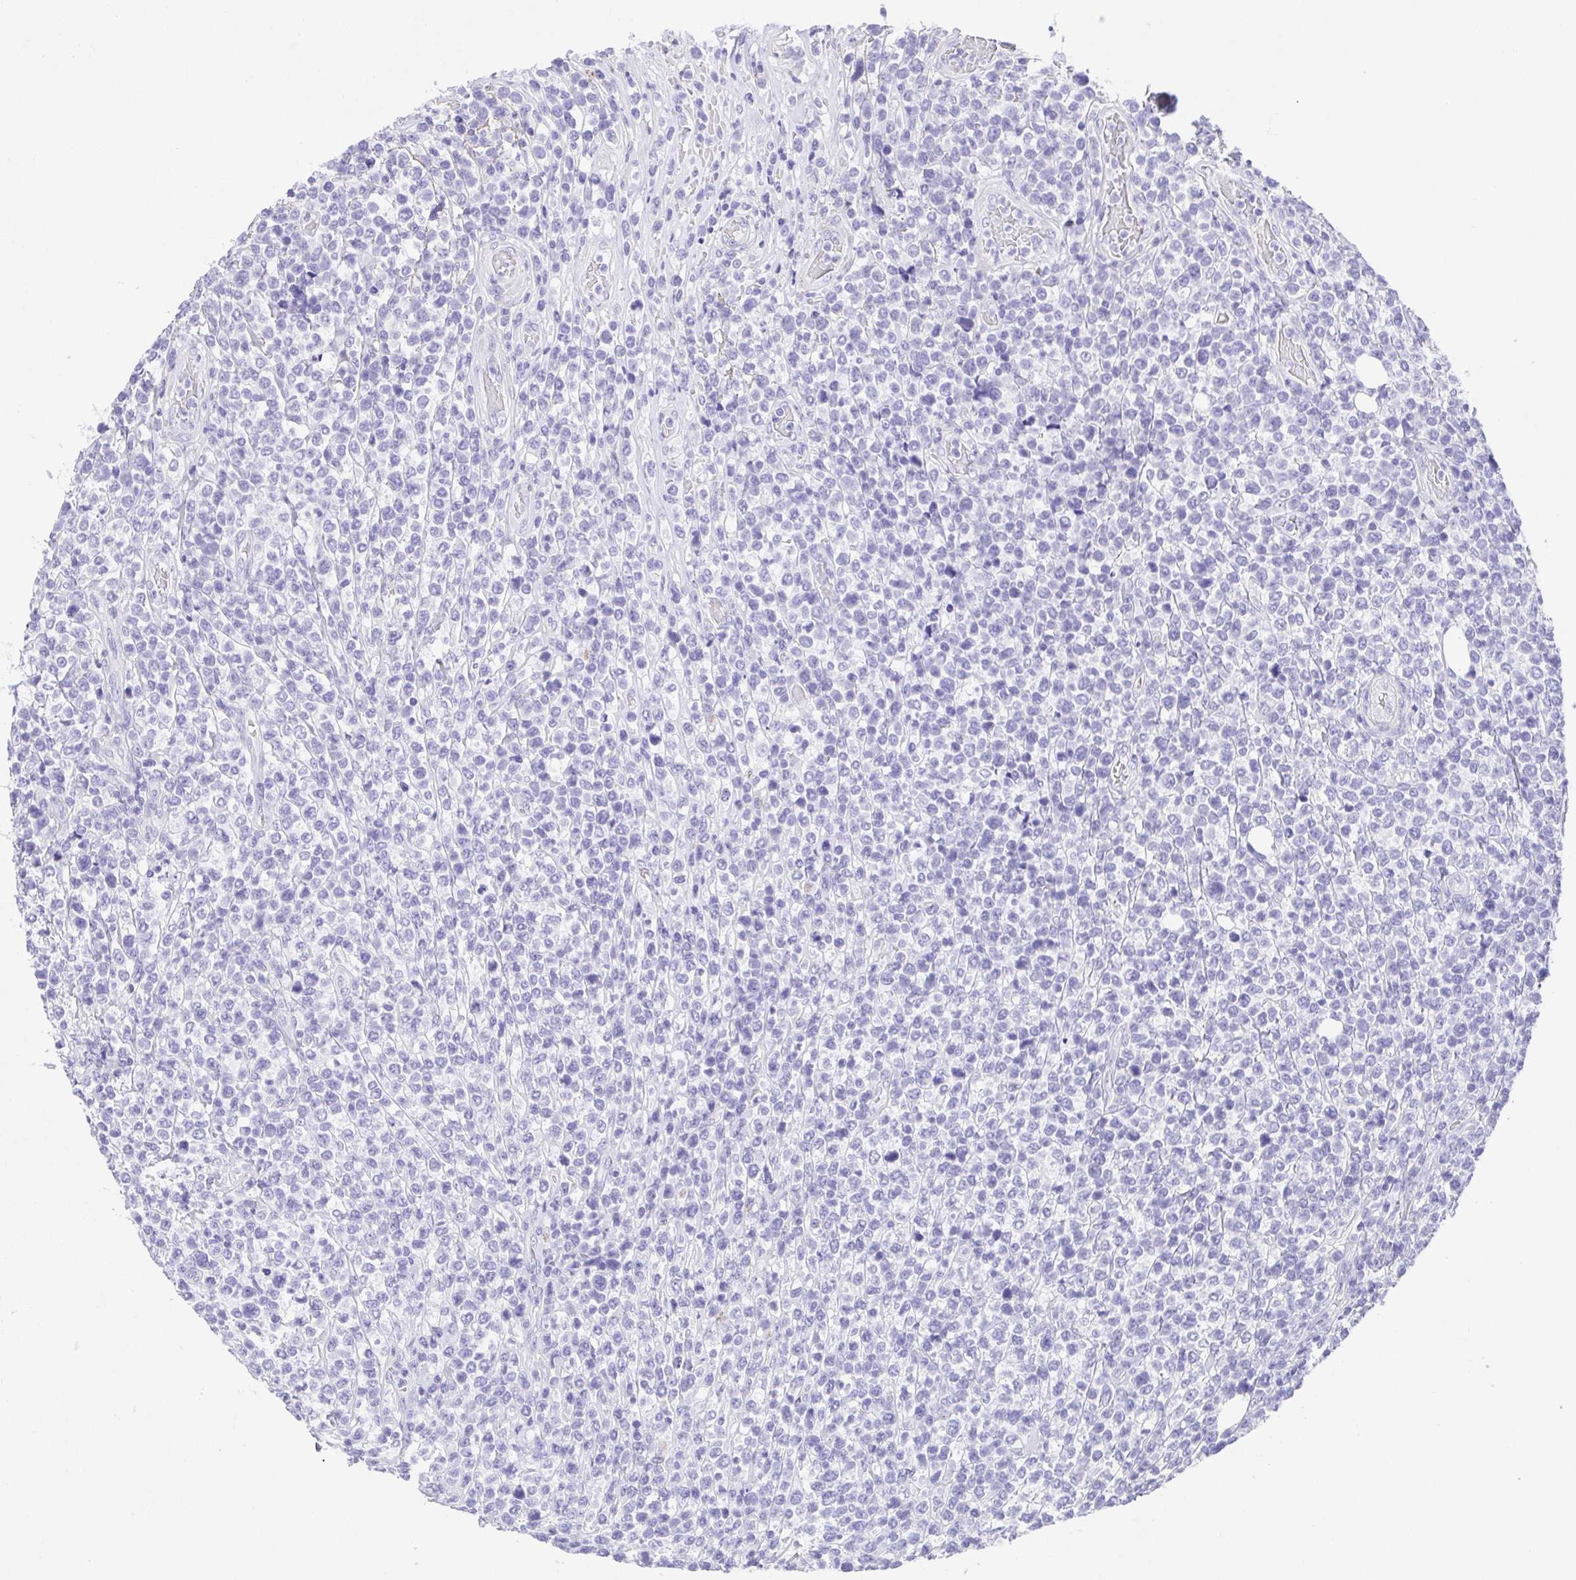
{"staining": {"intensity": "negative", "quantity": "none", "location": "none"}, "tissue": "lymphoma", "cell_type": "Tumor cells", "image_type": "cancer", "snomed": [{"axis": "morphology", "description": "Malignant lymphoma, non-Hodgkin's type, High grade"}, {"axis": "topography", "description": "Soft tissue"}], "caption": "Lymphoma was stained to show a protein in brown. There is no significant expression in tumor cells.", "gene": "SPATA4", "patient": {"sex": "female", "age": 56}}